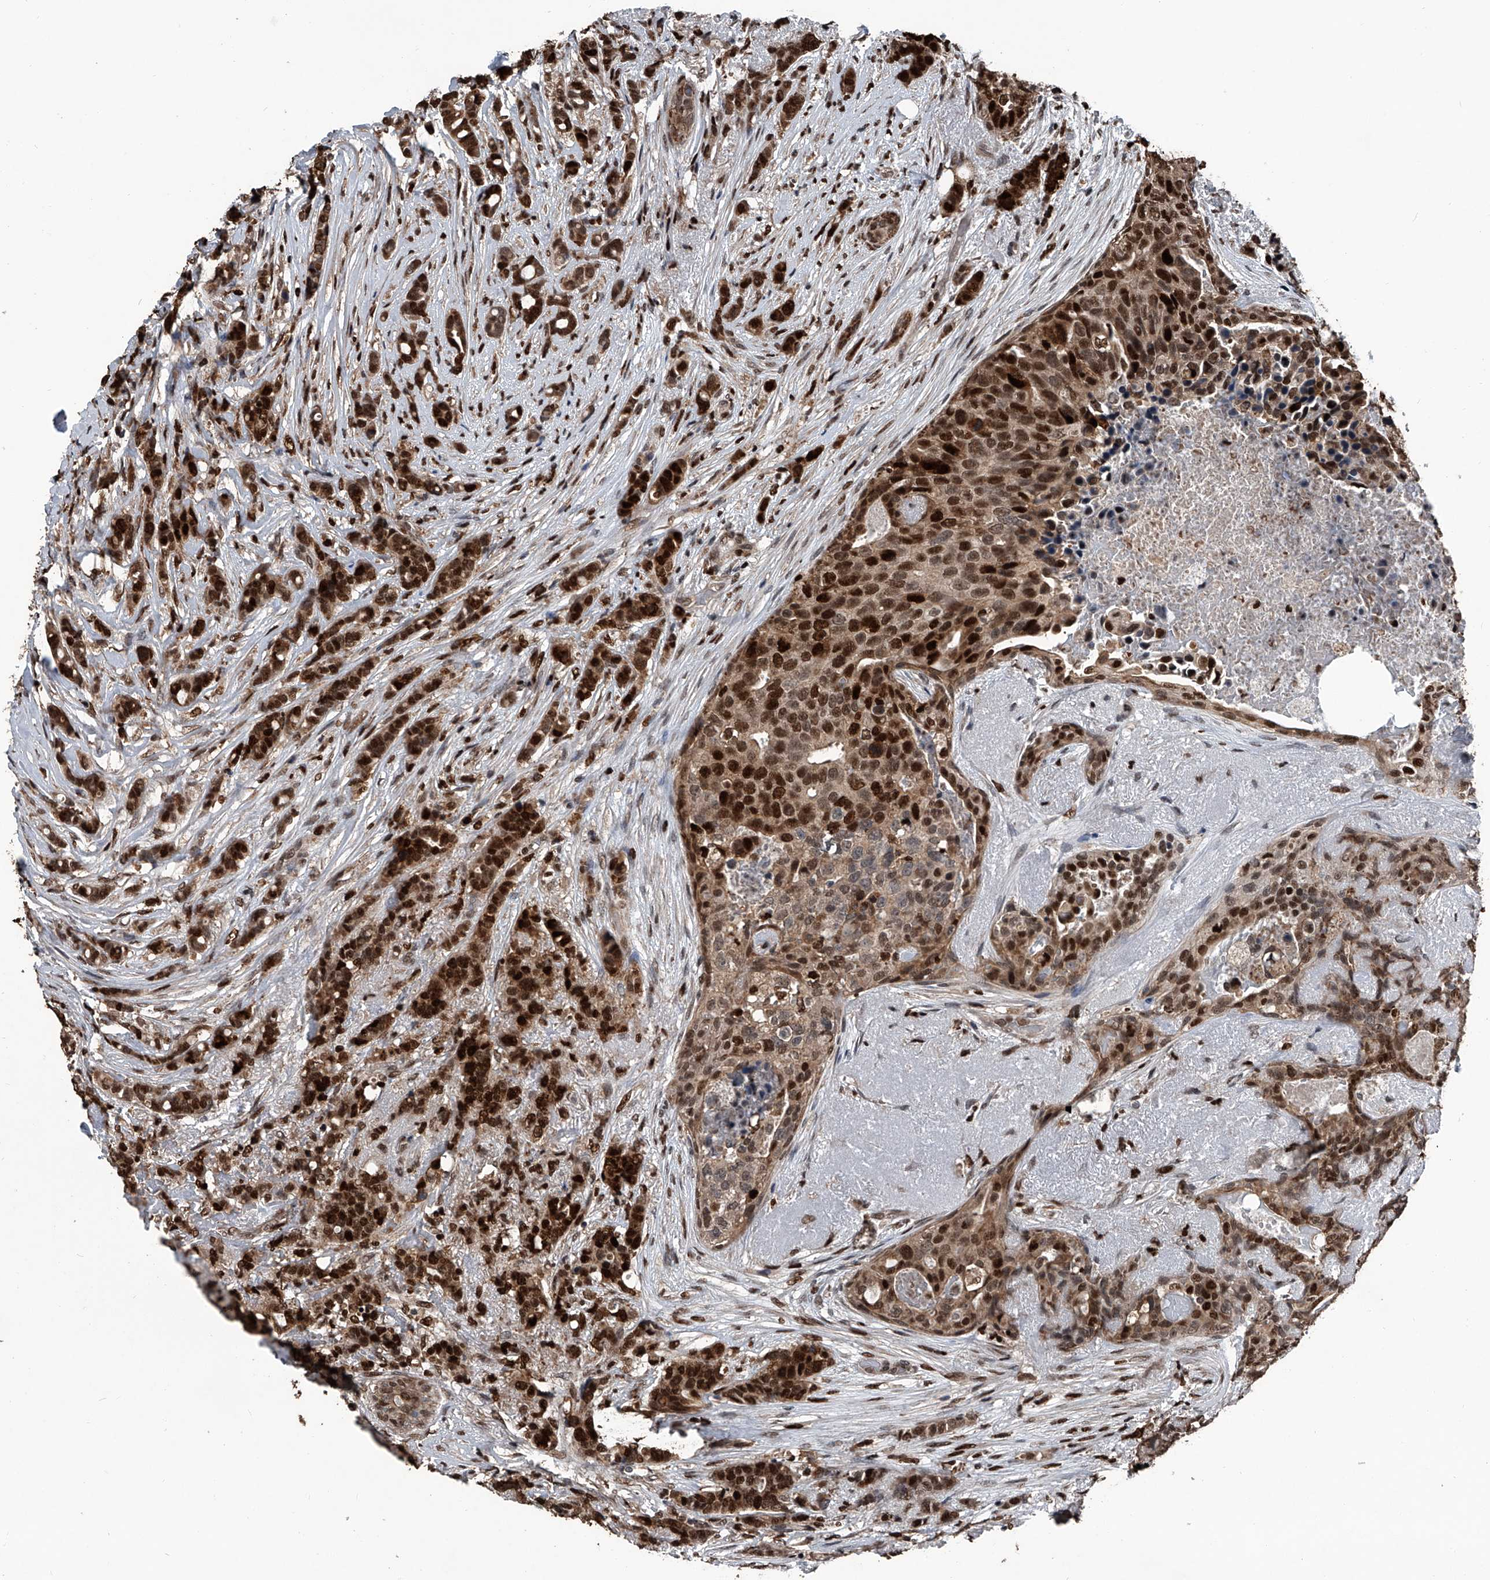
{"staining": {"intensity": "strong", "quantity": ">75%", "location": "cytoplasmic/membranous,nuclear"}, "tissue": "breast cancer", "cell_type": "Tumor cells", "image_type": "cancer", "snomed": [{"axis": "morphology", "description": "Lobular carcinoma"}, {"axis": "topography", "description": "Breast"}], "caption": "Breast cancer (lobular carcinoma) was stained to show a protein in brown. There is high levels of strong cytoplasmic/membranous and nuclear staining in approximately >75% of tumor cells.", "gene": "FKBP5", "patient": {"sex": "female", "age": 51}}